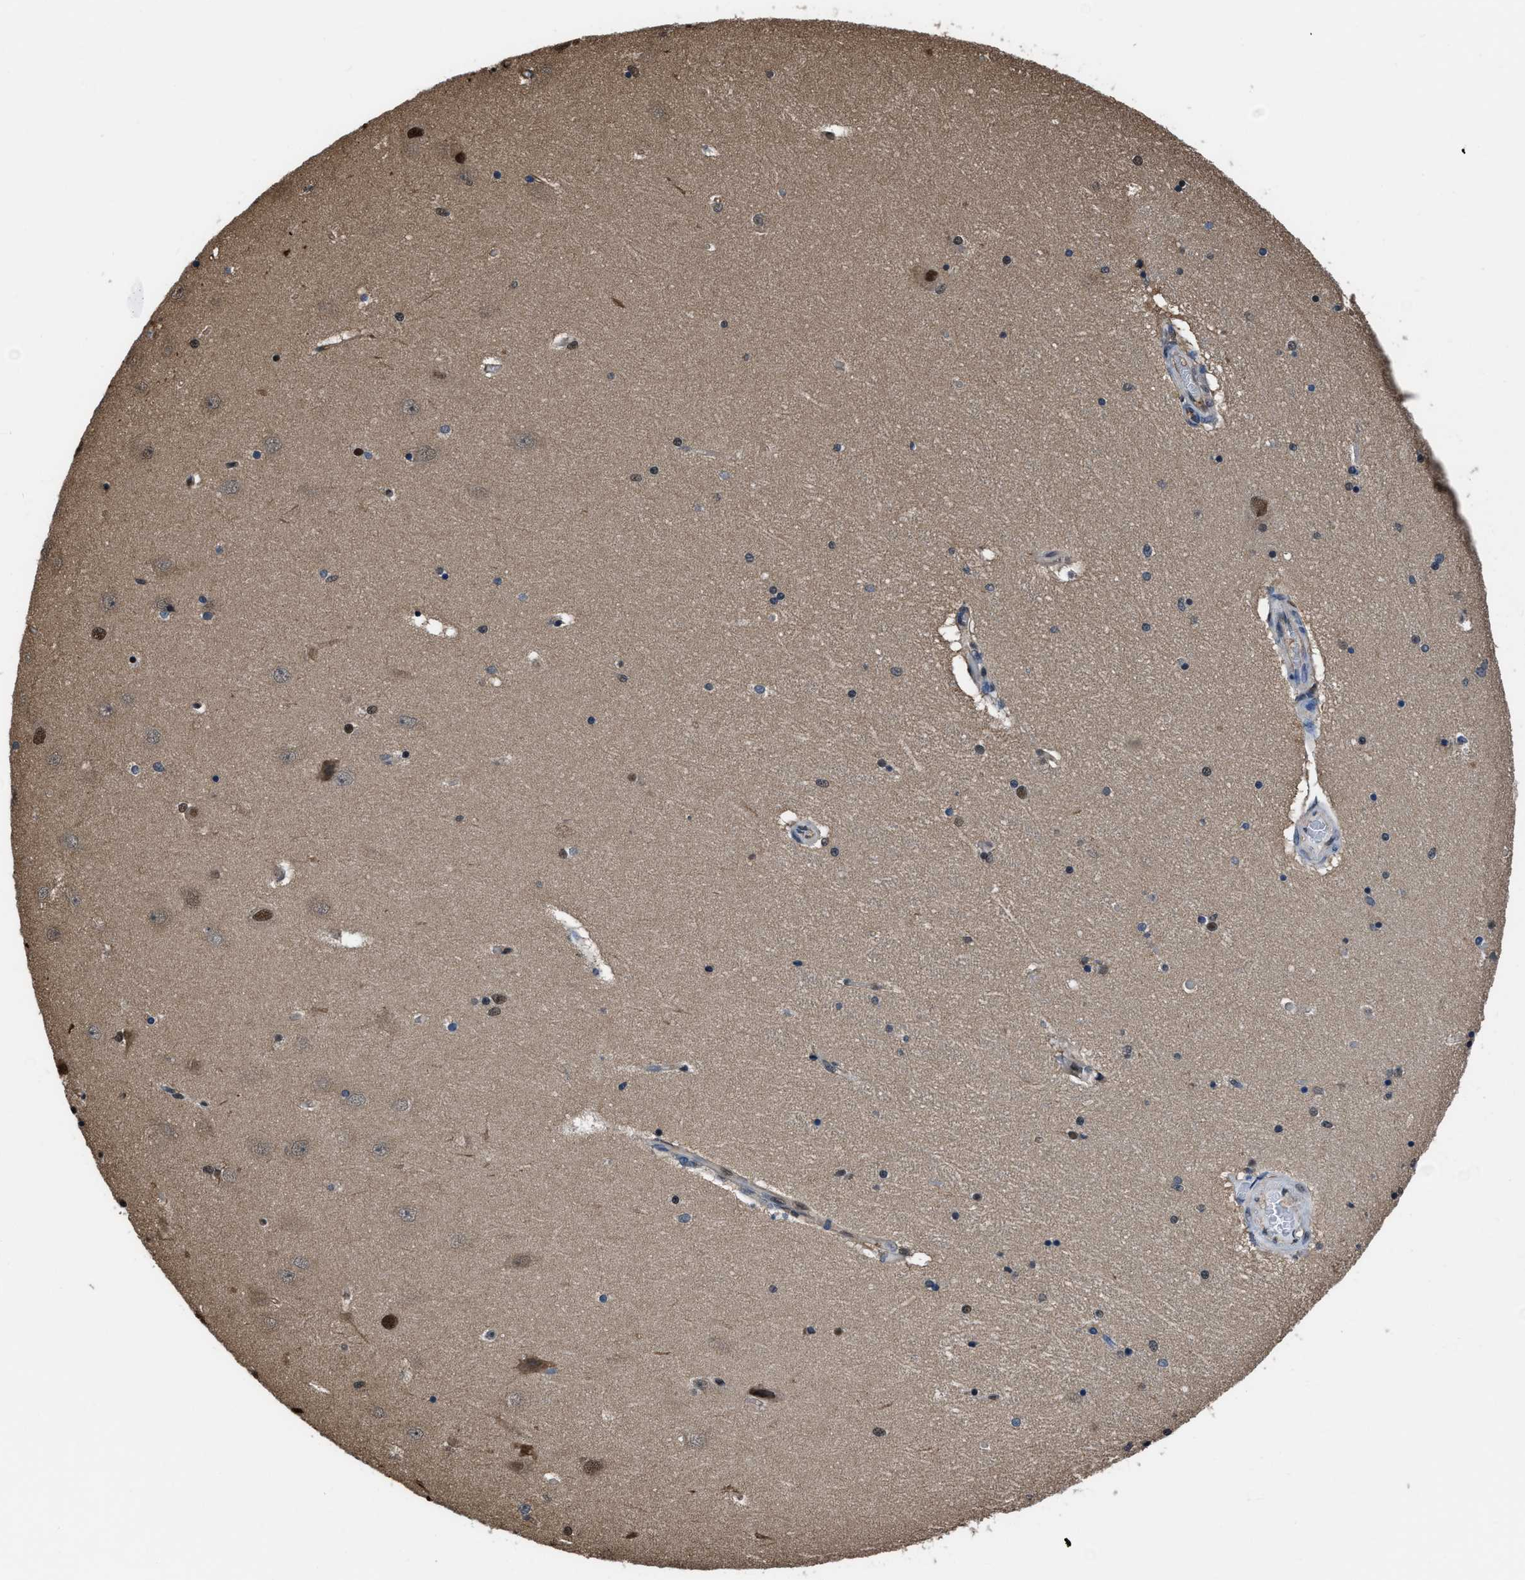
{"staining": {"intensity": "moderate", "quantity": "<25%", "location": "nuclear"}, "tissue": "hippocampus", "cell_type": "Glial cells", "image_type": "normal", "snomed": [{"axis": "morphology", "description": "Normal tissue, NOS"}, {"axis": "topography", "description": "Hippocampus"}], "caption": "IHC staining of benign hippocampus, which reveals low levels of moderate nuclear positivity in approximately <25% of glial cells indicating moderate nuclear protein positivity. The staining was performed using DAB (brown) for protein detection and nuclei were counterstained in hematoxylin (blue).", "gene": "FNTA", "patient": {"sex": "female", "age": 54}}